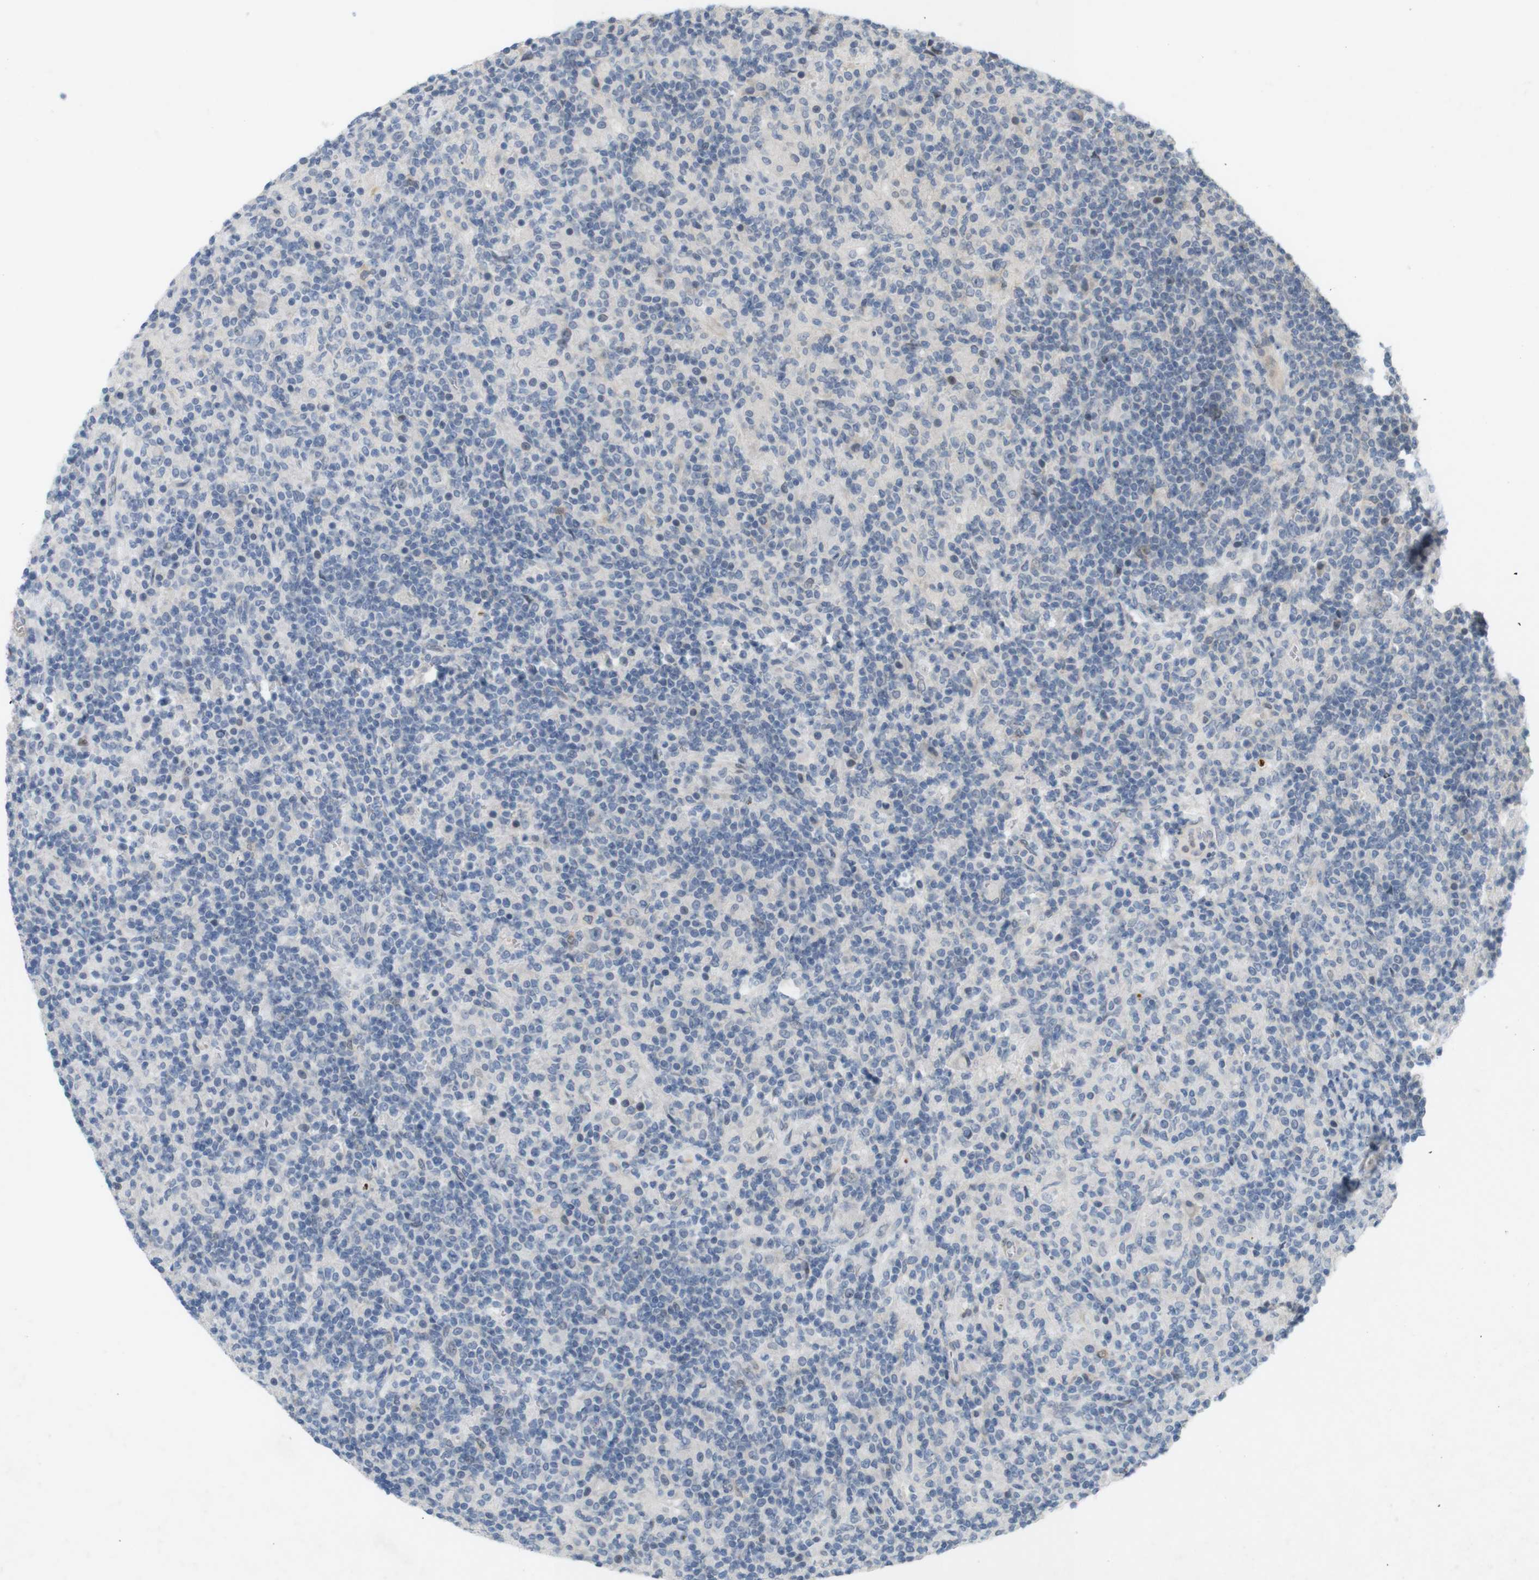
{"staining": {"intensity": "negative", "quantity": "none", "location": "none"}, "tissue": "lymphoma", "cell_type": "Tumor cells", "image_type": "cancer", "snomed": [{"axis": "morphology", "description": "Hodgkin's disease, NOS"}, {"axis": "topography", "description": "Lymph node"}], "caption": "High power microscopy image of an IHC image of Hodgkin's disease, revealing no significant staining in tumor cells.", "gene": "PPP1R14A", "patient": {"sex": "male", "age": 70}}